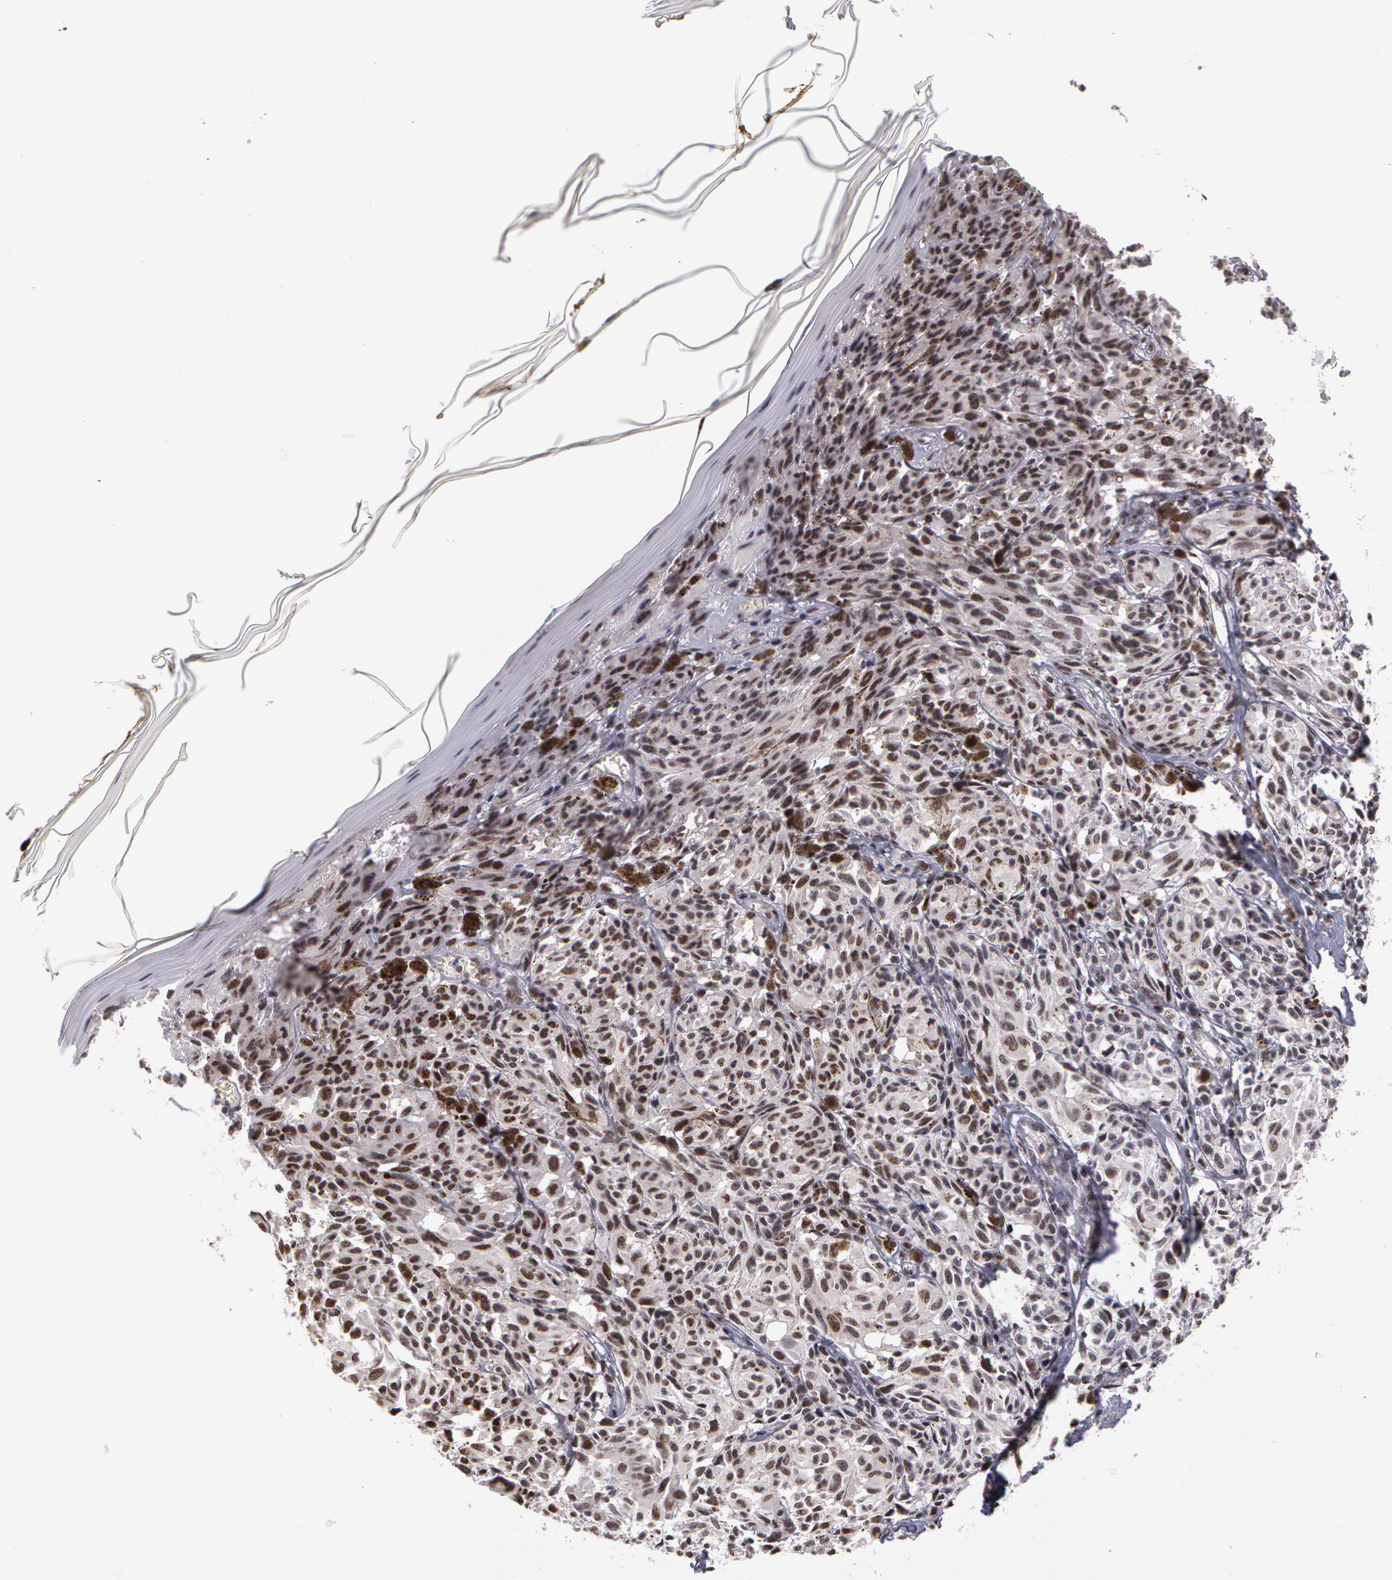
{"staining": {"intensity": "weak", "quantity": "25%-75%", "location": "nuclear"}, "tissue": "melanoma", "cell_type": "Tumor cells", "image_type": "cancer", "snomed": [{"axis": "morphology", "description": "Malignant melanoma, NOS"}, {"axis": "topography", "description": "Skin"}], "caption": "Brown immunohistochemical staining in malignant melanoma displays weak nuclear positivity in about 25%-75% of tumor cells. (DAB (3,3'-diaminobenzidine) IHC with brightfield microscopy, high magnification).", "gene": "PRICKLE1", "patient": {"sex": "female", "age": 72}}